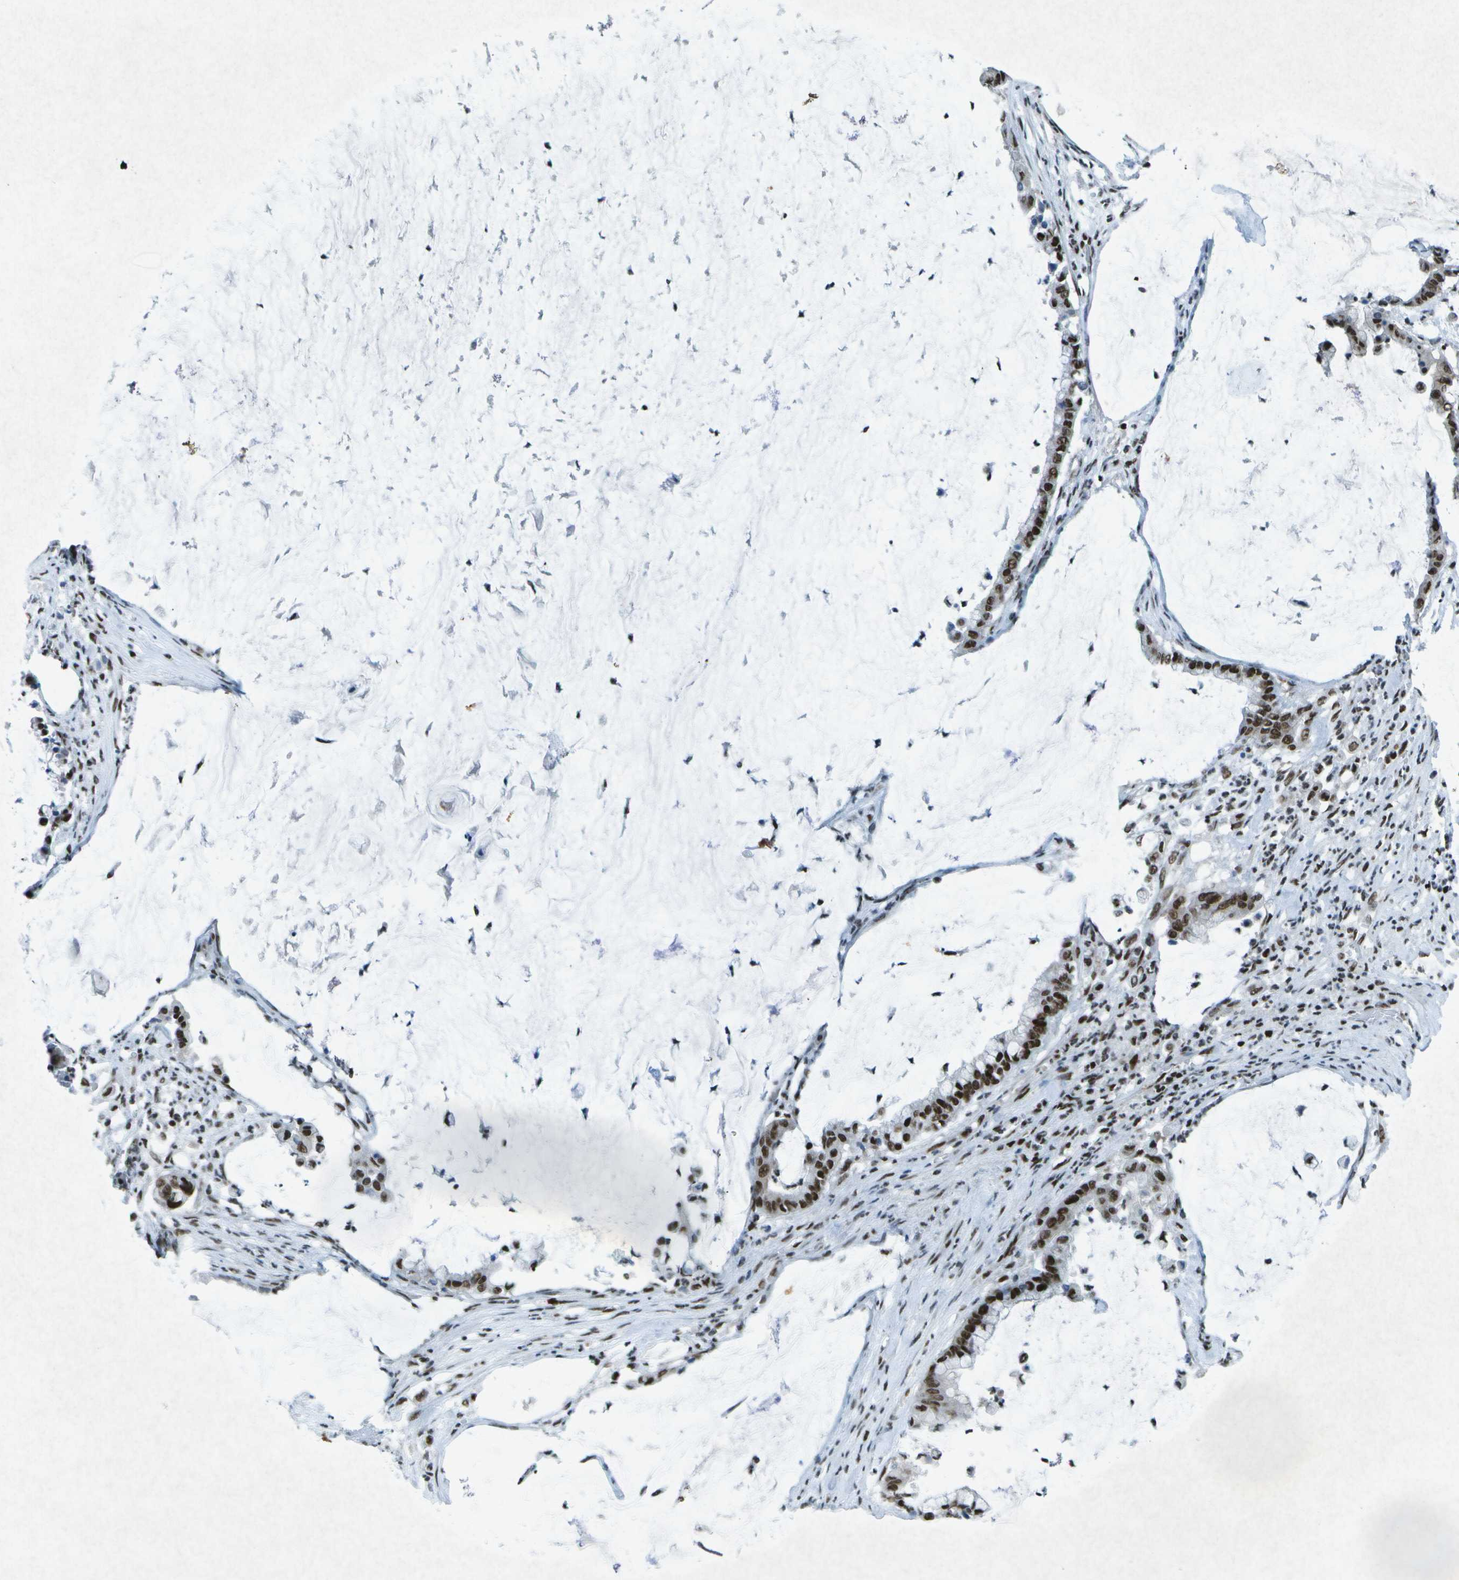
{"staining": {"intensity": "strong", "quantity": ">75%", "location": "nuclear"}, "tissue": "pancreatic cancer", "cell_type": "Tumor cells", "image_type": "cancer", "snomed": [{"axis": "morphology", "description": "Adenocarcinoma, NOS"}, {"axis": "topography", "description": "Pancreas"}], "caption": "Immunohistochemical staining of pancreatic cancer demonstrates high levels of strong nuclear positivity in approximately >75% of tumor cells.", "gene": "MTA2", "patient": {"sex": "male", "age": 41}}